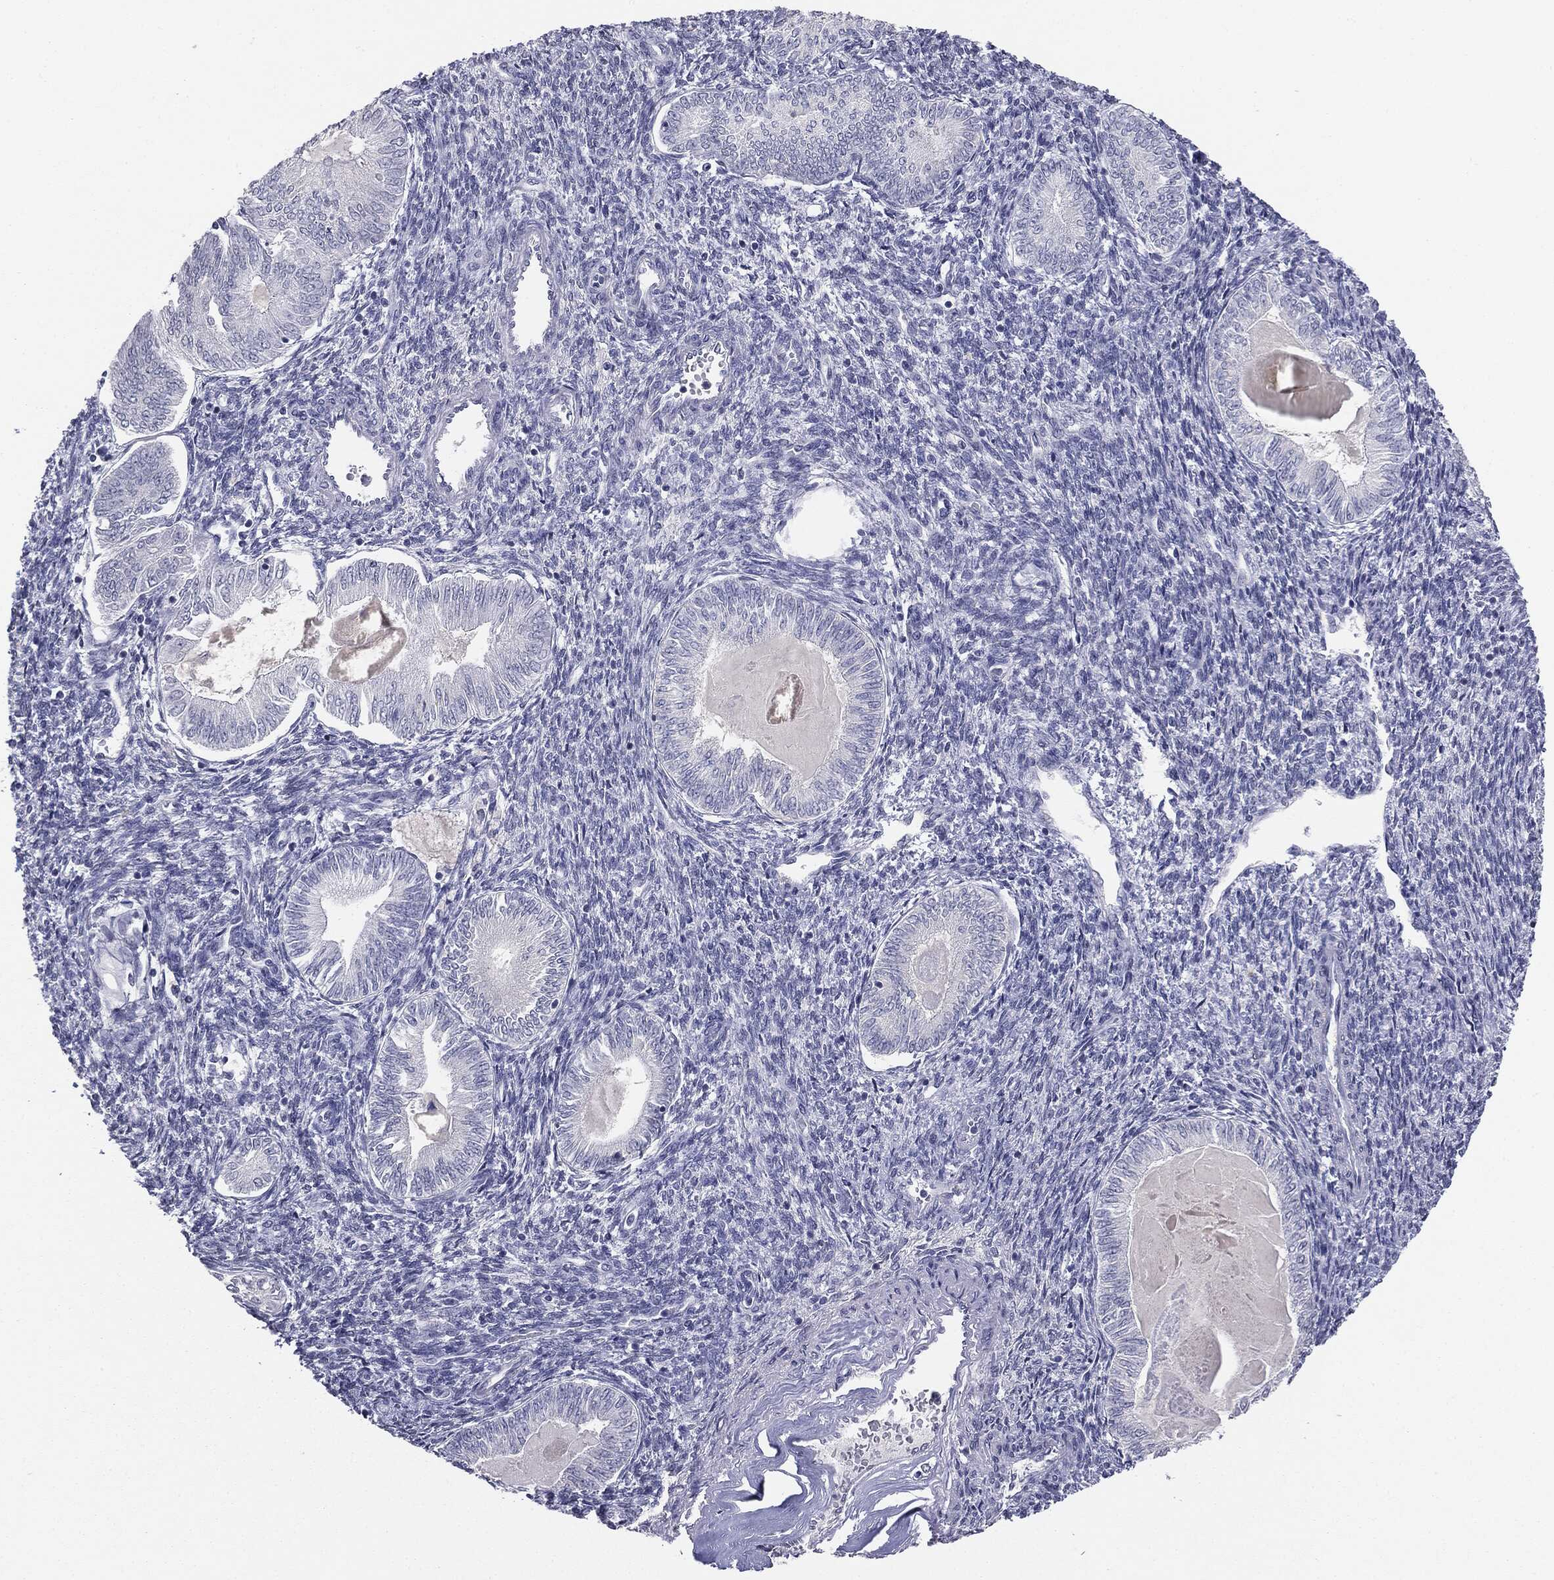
{"staining": {"intensity": "negative", "quantity": "none", "location": "none"}, "tissue": "endometrial cancer", "cell_type": "Tumor cells", "image_type": "cancer", "snomed": [{"axis": "morphology", "description": "Carcinoma, NOS"}, {"axis": "topography", "description": "Uterus"}], "caption": "Human carcinoma (endometrial) stained for a protein using immunohistochemistry exhibits no positivity in tumor cells.", "gene": "SERPINB4", "patient": {"sex": "female", "age": 76}}